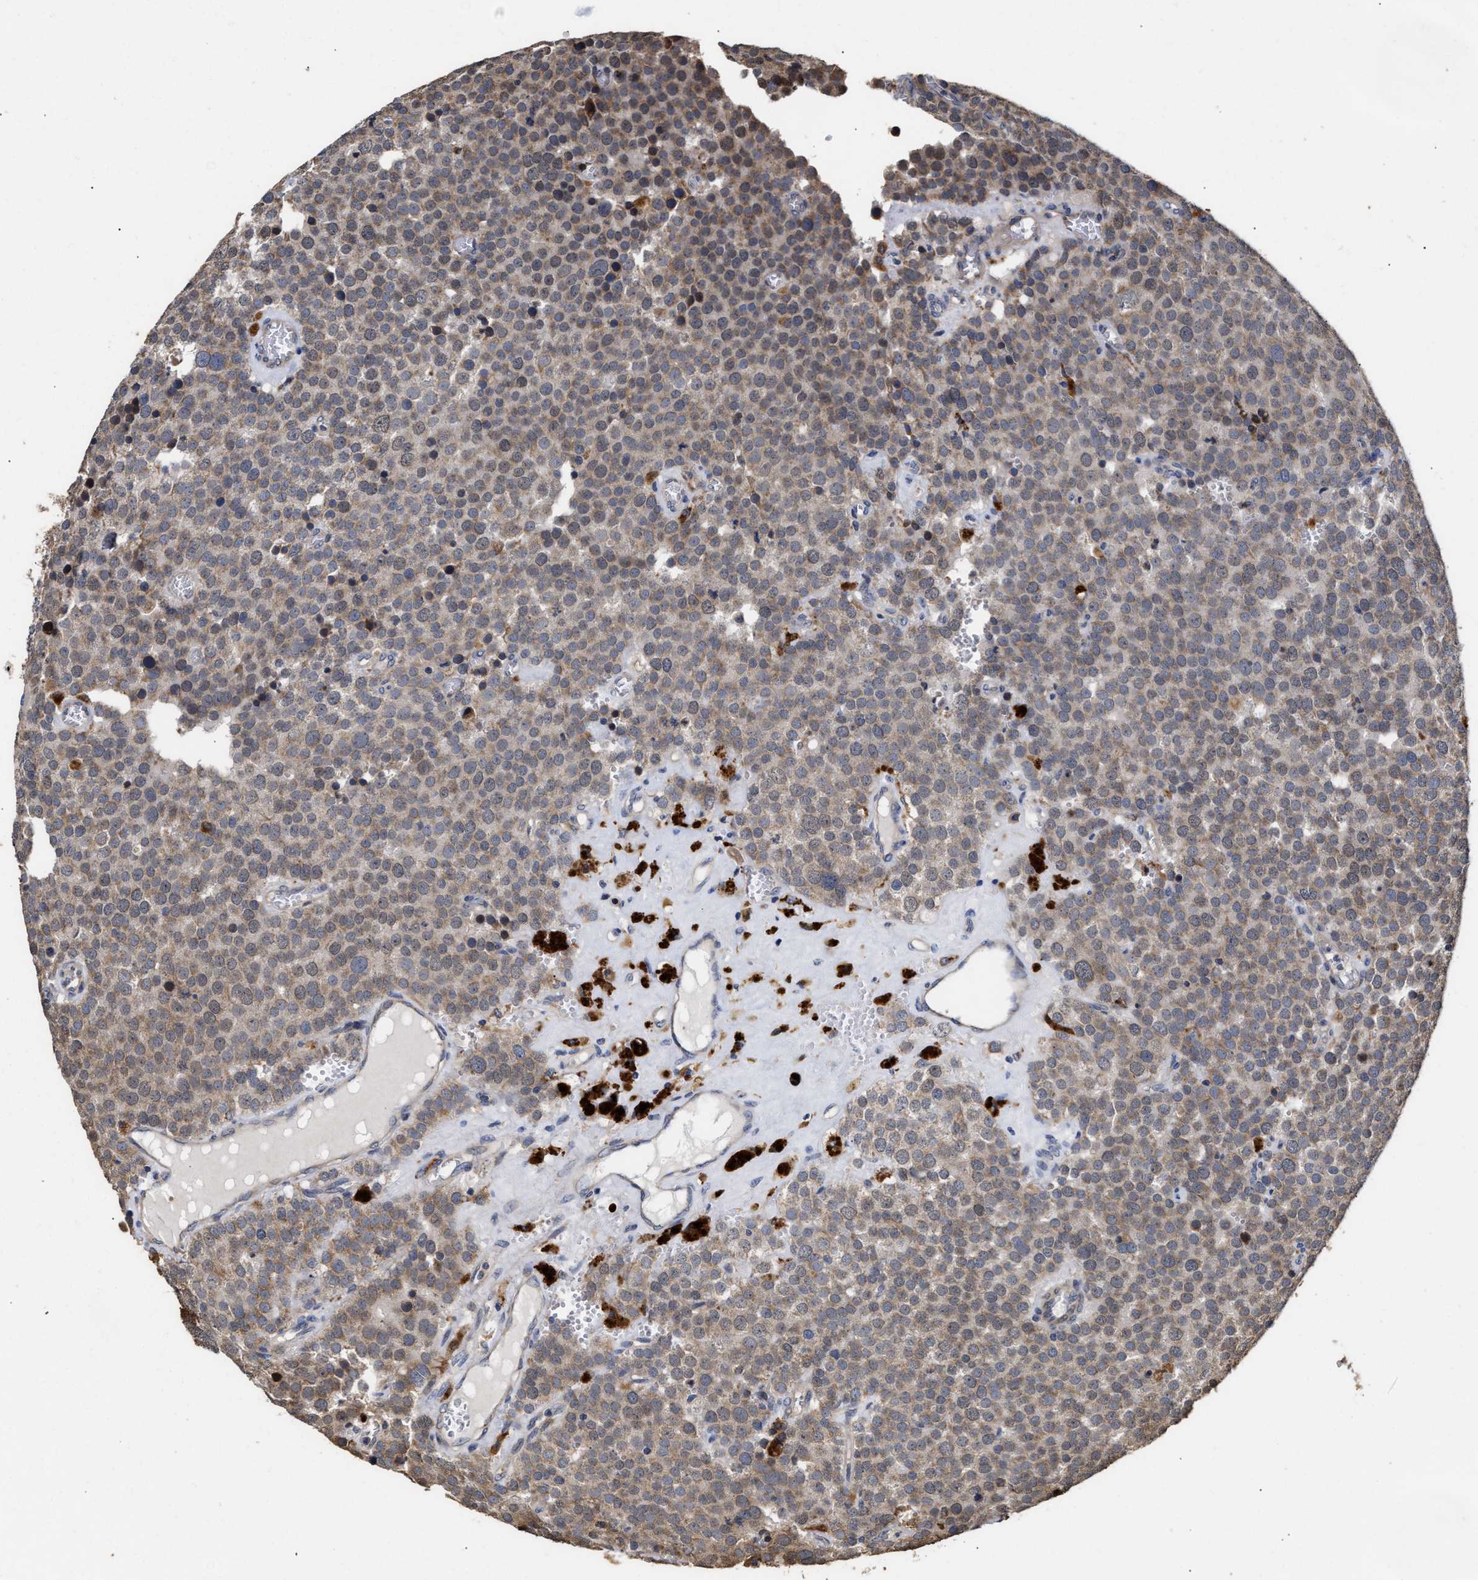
{"staining": {"intensity": "weak", "quantity": ">75%", "location": "cytoplasmic/membranous"}, "tissue": "testis cancer", "cell_type": "Tumor cells", "image_type": "cancer", "snomed": [{"axis": "morphology", "description": "Normal tissue, NOS"}, {"axis": "morphology", "description": "Seminoma, NOS"}, {"axis": "topography", "description": "Testis"}], "caption": "The histopathology image demonstrates a brown stain indicating the presence of a protein in the cytoplasmic/membranous of tumor cells in testis cancer. (Stains: DAB in brown, nuclei in blue, Microscopy: brightfield microscopy at high magnification).", "gene": "GOSR1", "patient": {"sex": "male", "age": 71}}